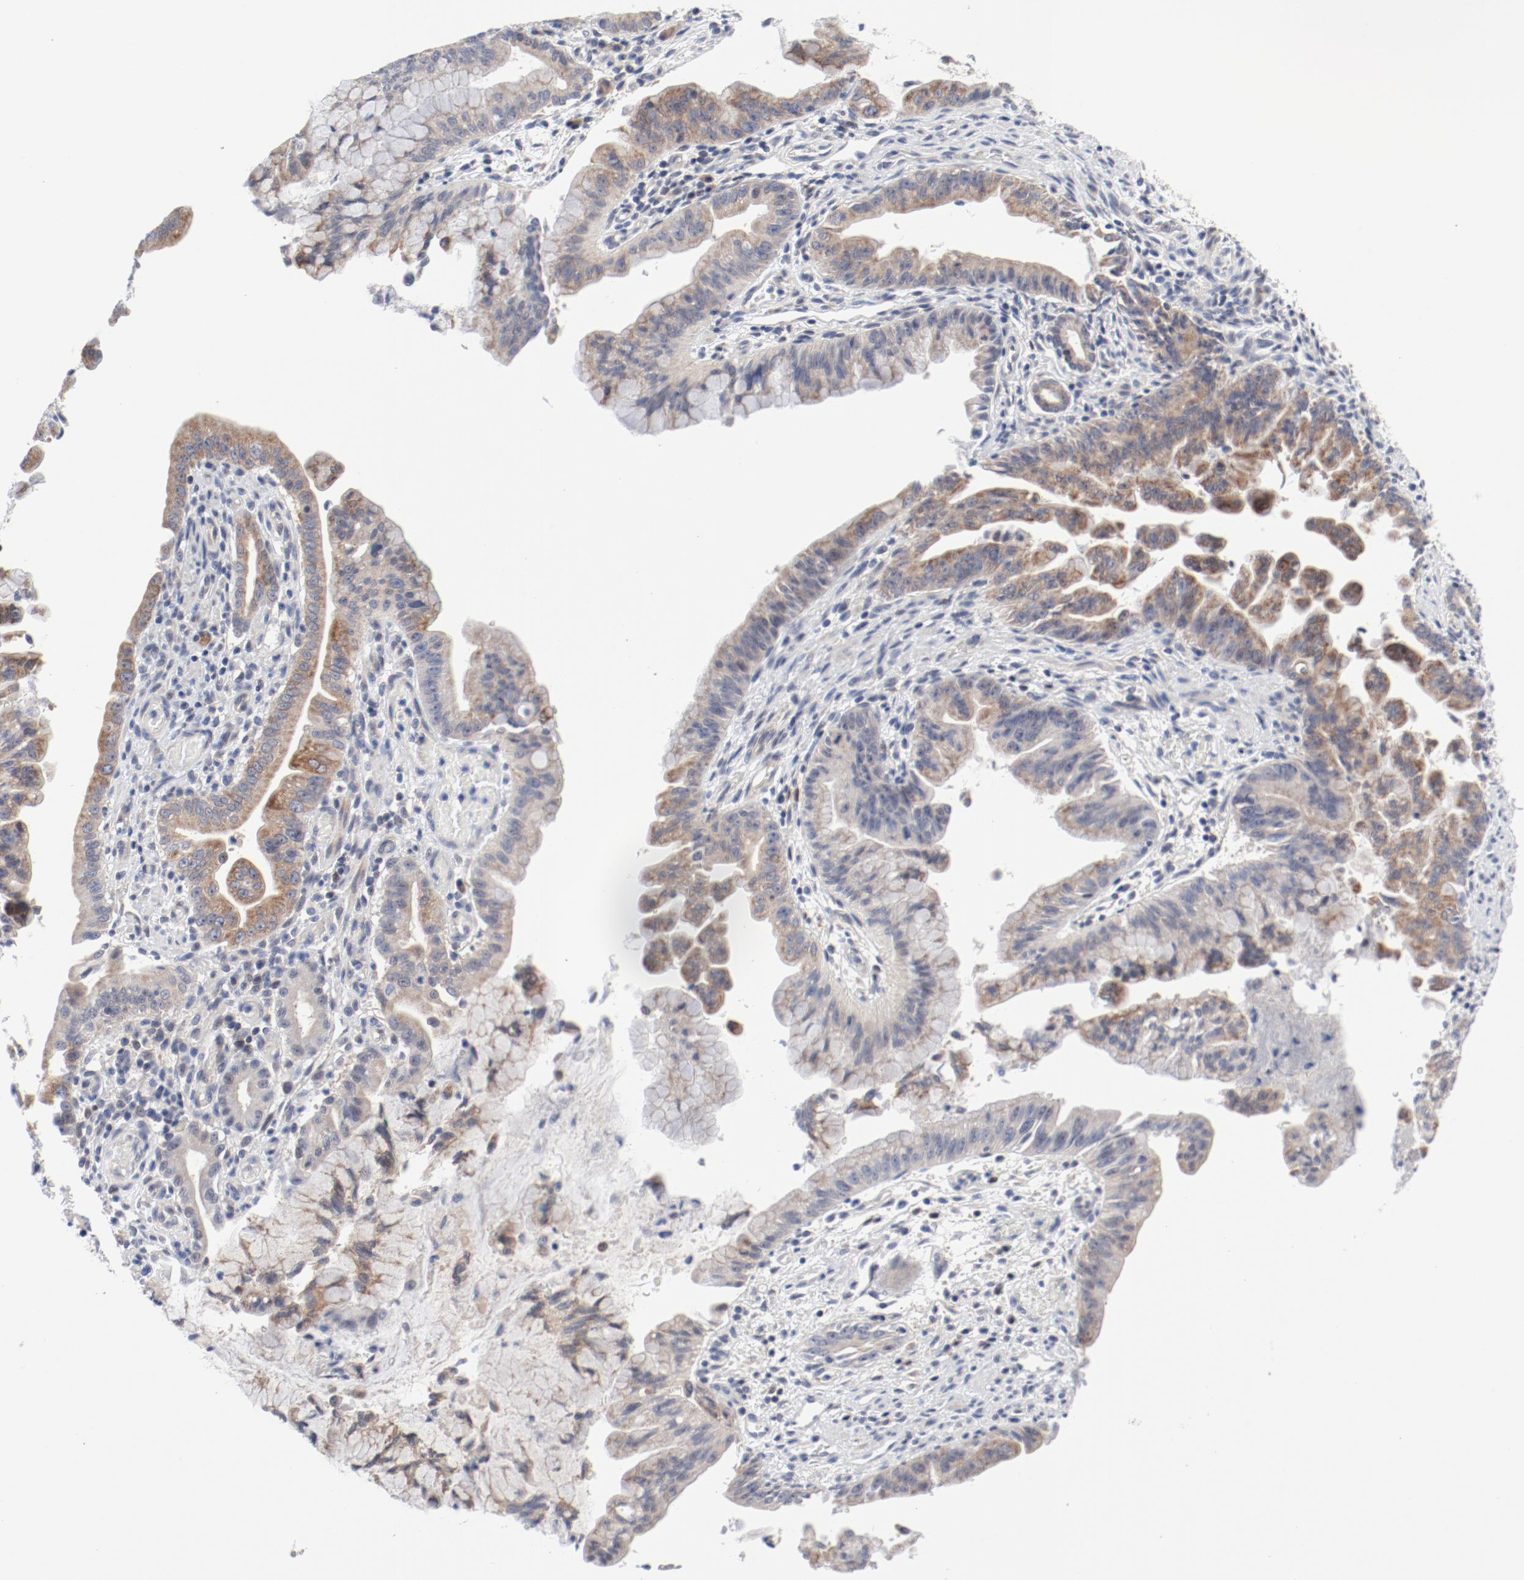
{"staining": {"intensity": "moderate", "quantity": ">75%", "location": "cytoplasmic/membranous"}, "tissue": "pancreatic cancer", "cell_type": "Tumor cells", "image_type": "cancer", "snomed": [{"axis": "morphology", "description": "Adenocarcinoma, NOS"}, {"axis": "topography", "description": "Pancreas"}], "caption": "IHC (DAB) staining of pancreatic cancer displays moderate cytoplasmic/membranous protein positivity in approximately >75% of tumor cells. The protein of interest is shown in brown color, while the nuclei are stained blue.", "gene": "BAD", "patient": {"sex": "male", "age": 59}}